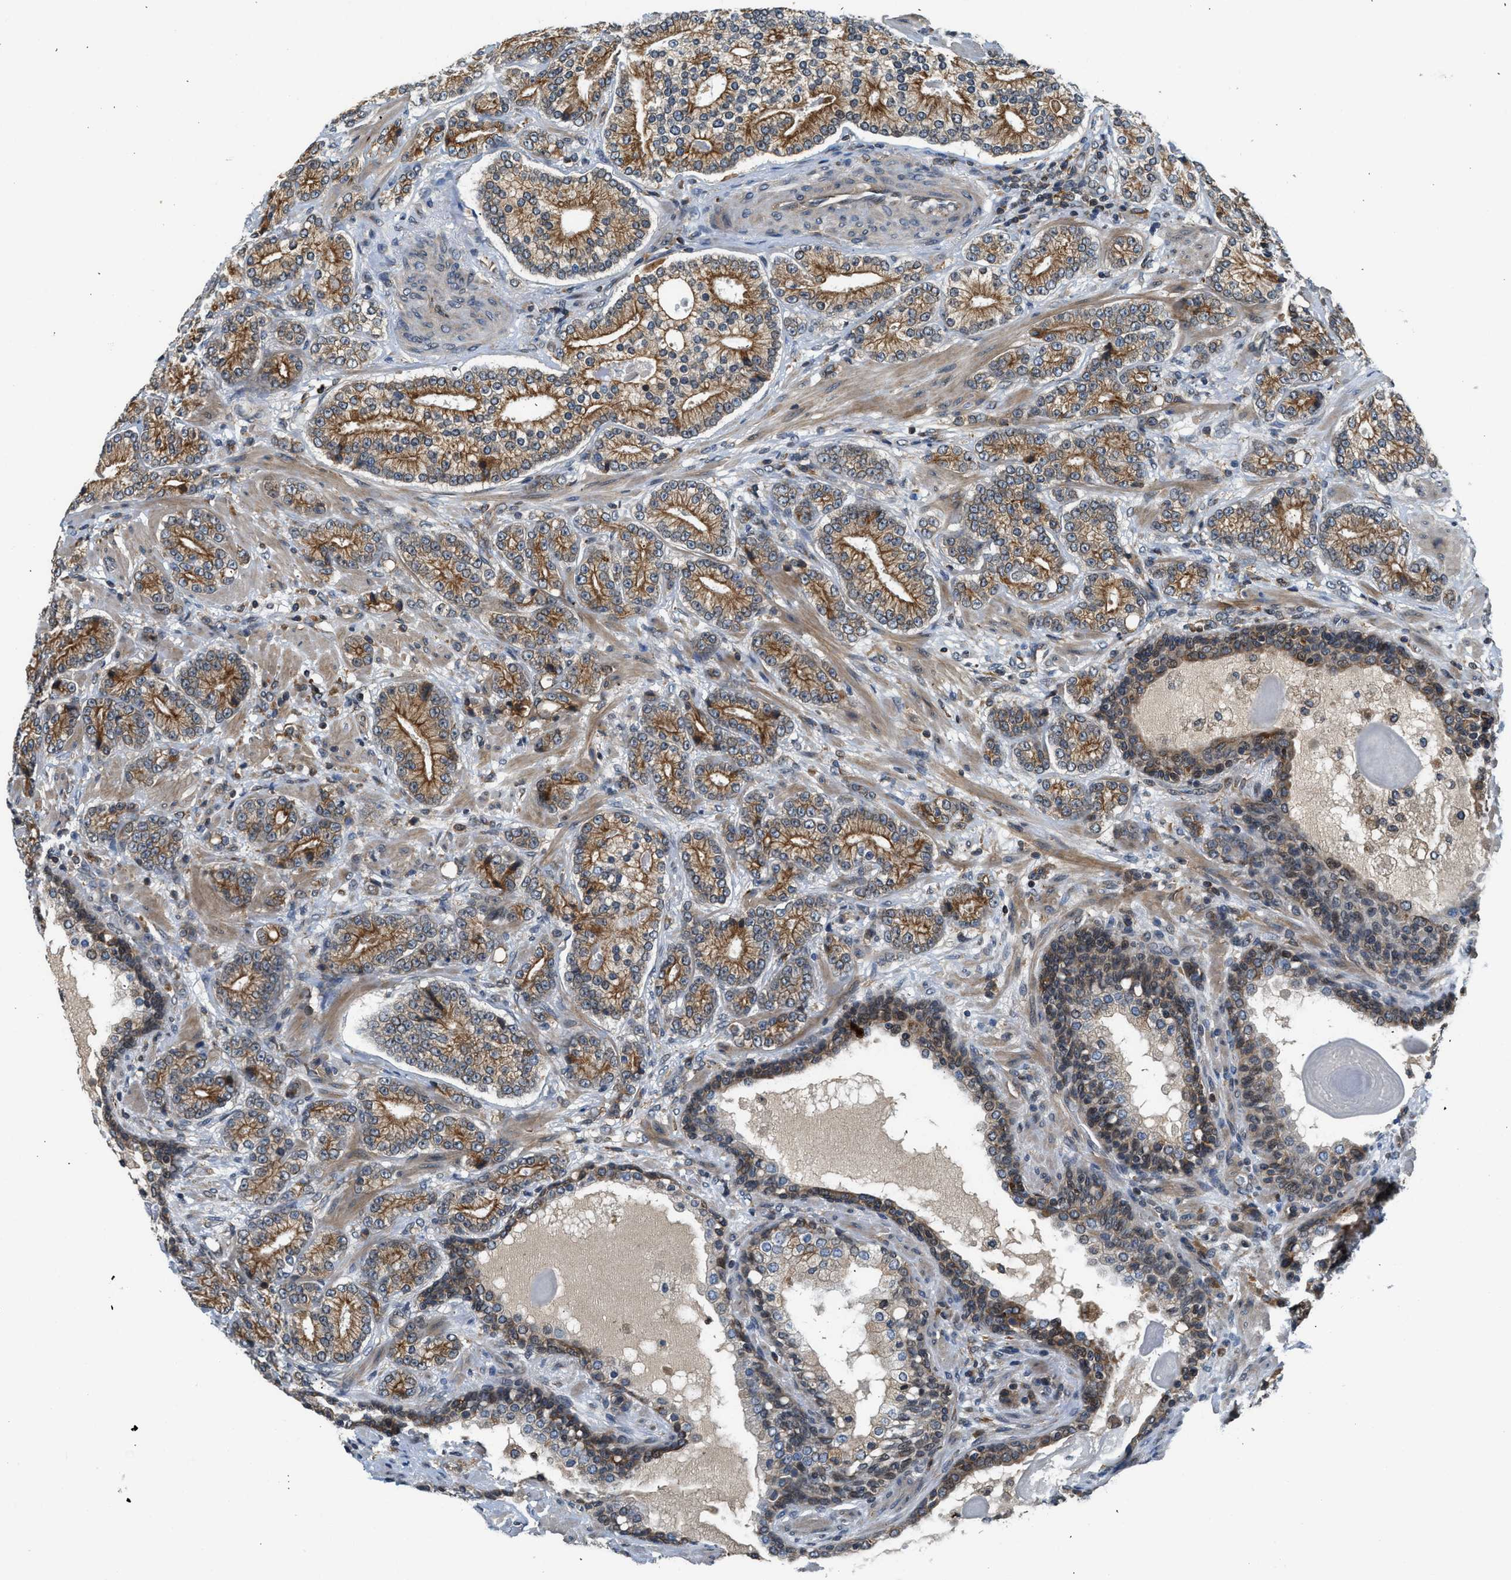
{"staining": {"intensity": "moderate", "quantity": ">75%", "location": "cytoplasmic/membranous"}, "tissue": "prostate cancer", "cell_type": "Tumor cells", "image_type": "cancer", "snomed": [{"axis": "morphology", "description": "Adenocarcinoma, High grade"}, {"axis": "topography", "description": "Prostate"}], "caption": "Immunohistochemistry photomicrograph of prostate high-grade adenocarcinoma stained for a protein (brown), which shows medium levels of moderate cytoplasmic/membranous expression in about >75% of tumor cells.", "gene": "RETREG3", "patient": {"sex": "male", "age": 61}}